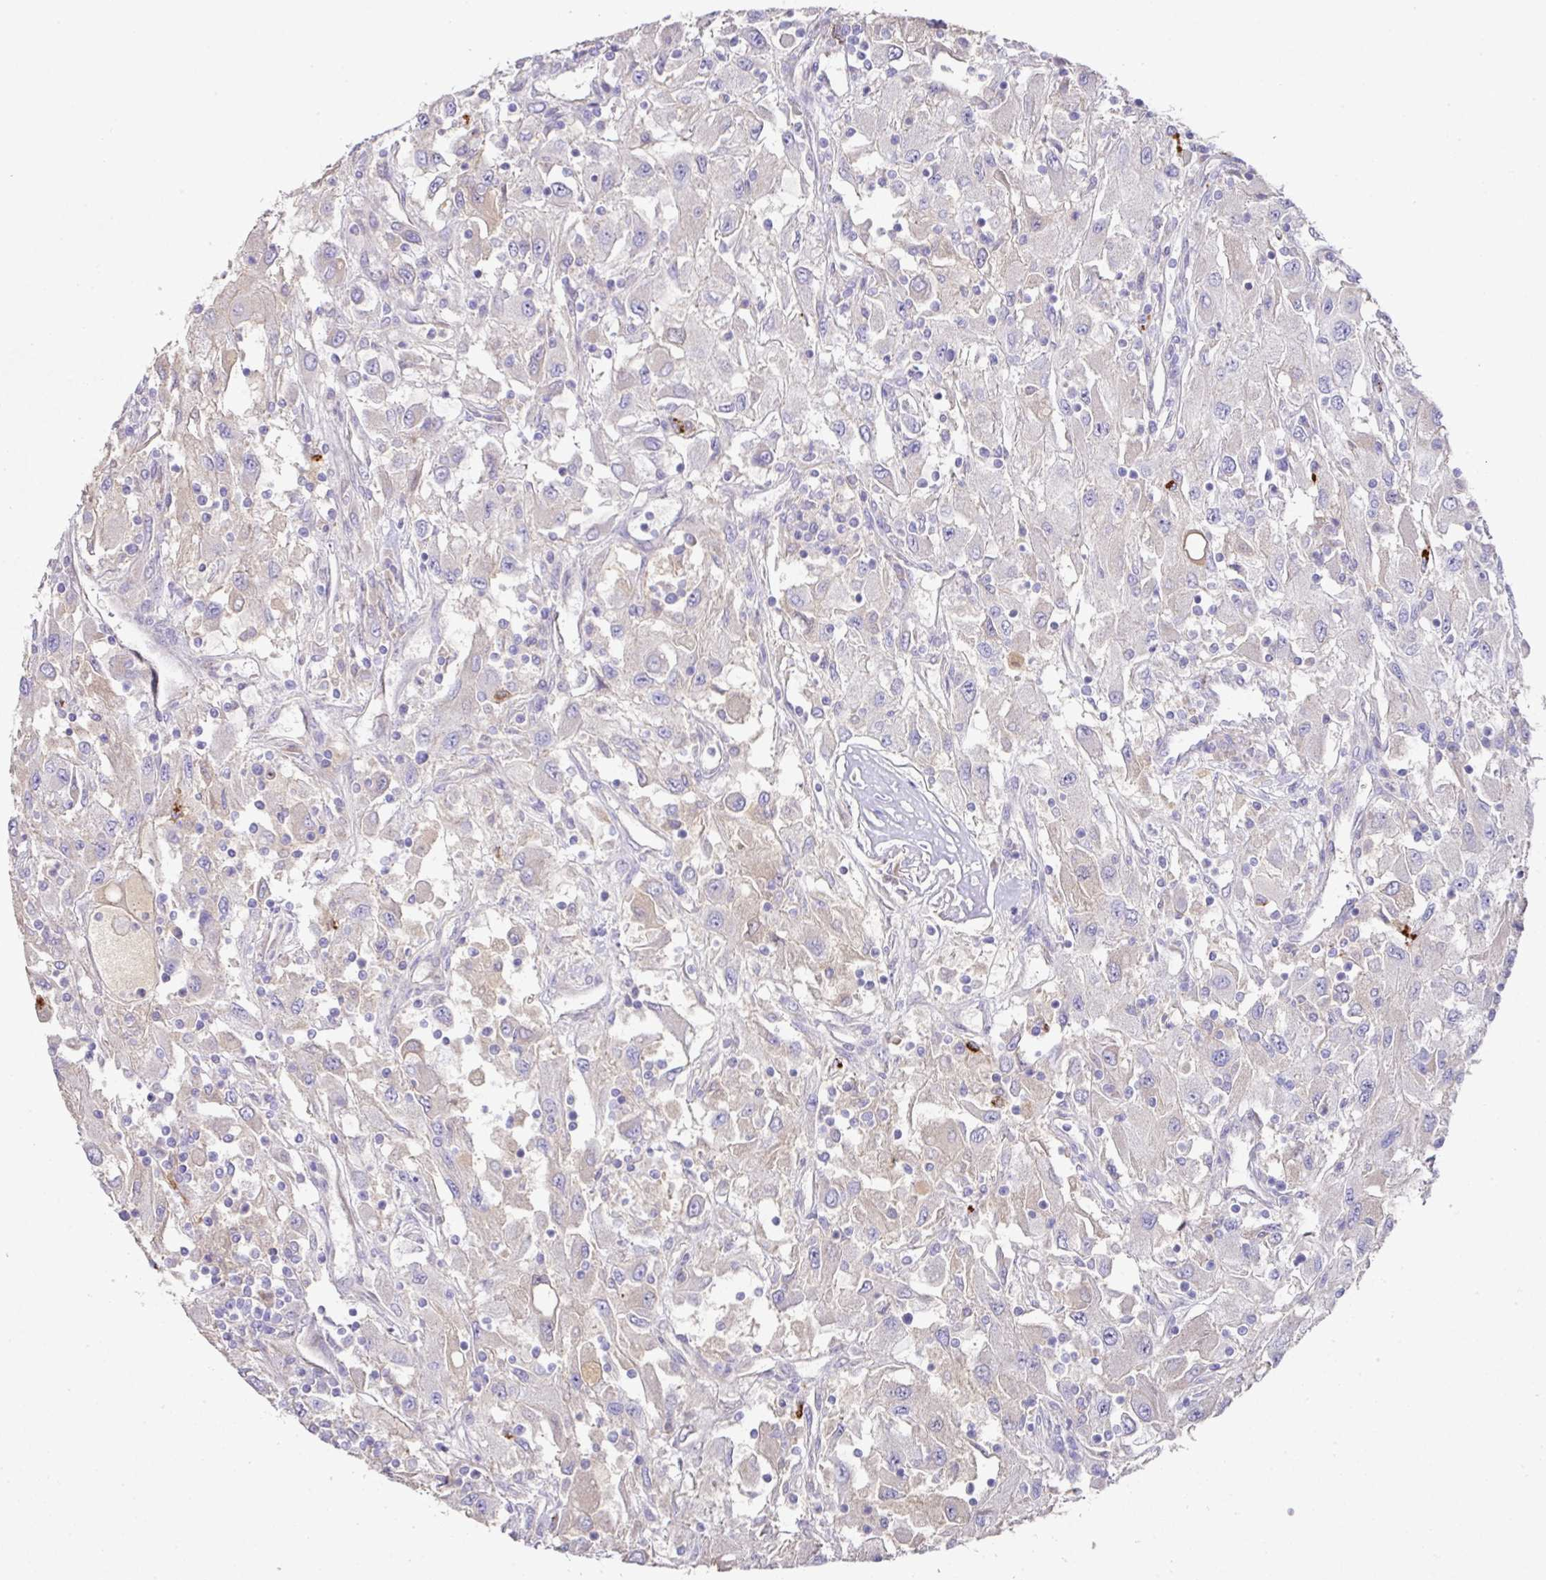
{"staining": {"intensity": "weak", "quantity": "<25%", "location": "cytoplasmic/membranous"}, "tissue": "renal cancer", "cell_type": "Tumor cells", "image_type": "cancer", "snomed": [{"axis": "morphology", "description": "Adenocarcinoma, NOS"}, {"axis": "topography", "description": "Kidney"}], "caption": "High power microscopy image of an IHC image of renal cancer (adenocarcinoma), revealing no significant staining in tumor cells.", "gene": "TARM1", "patient": {"sex": "female", "age": 67}}